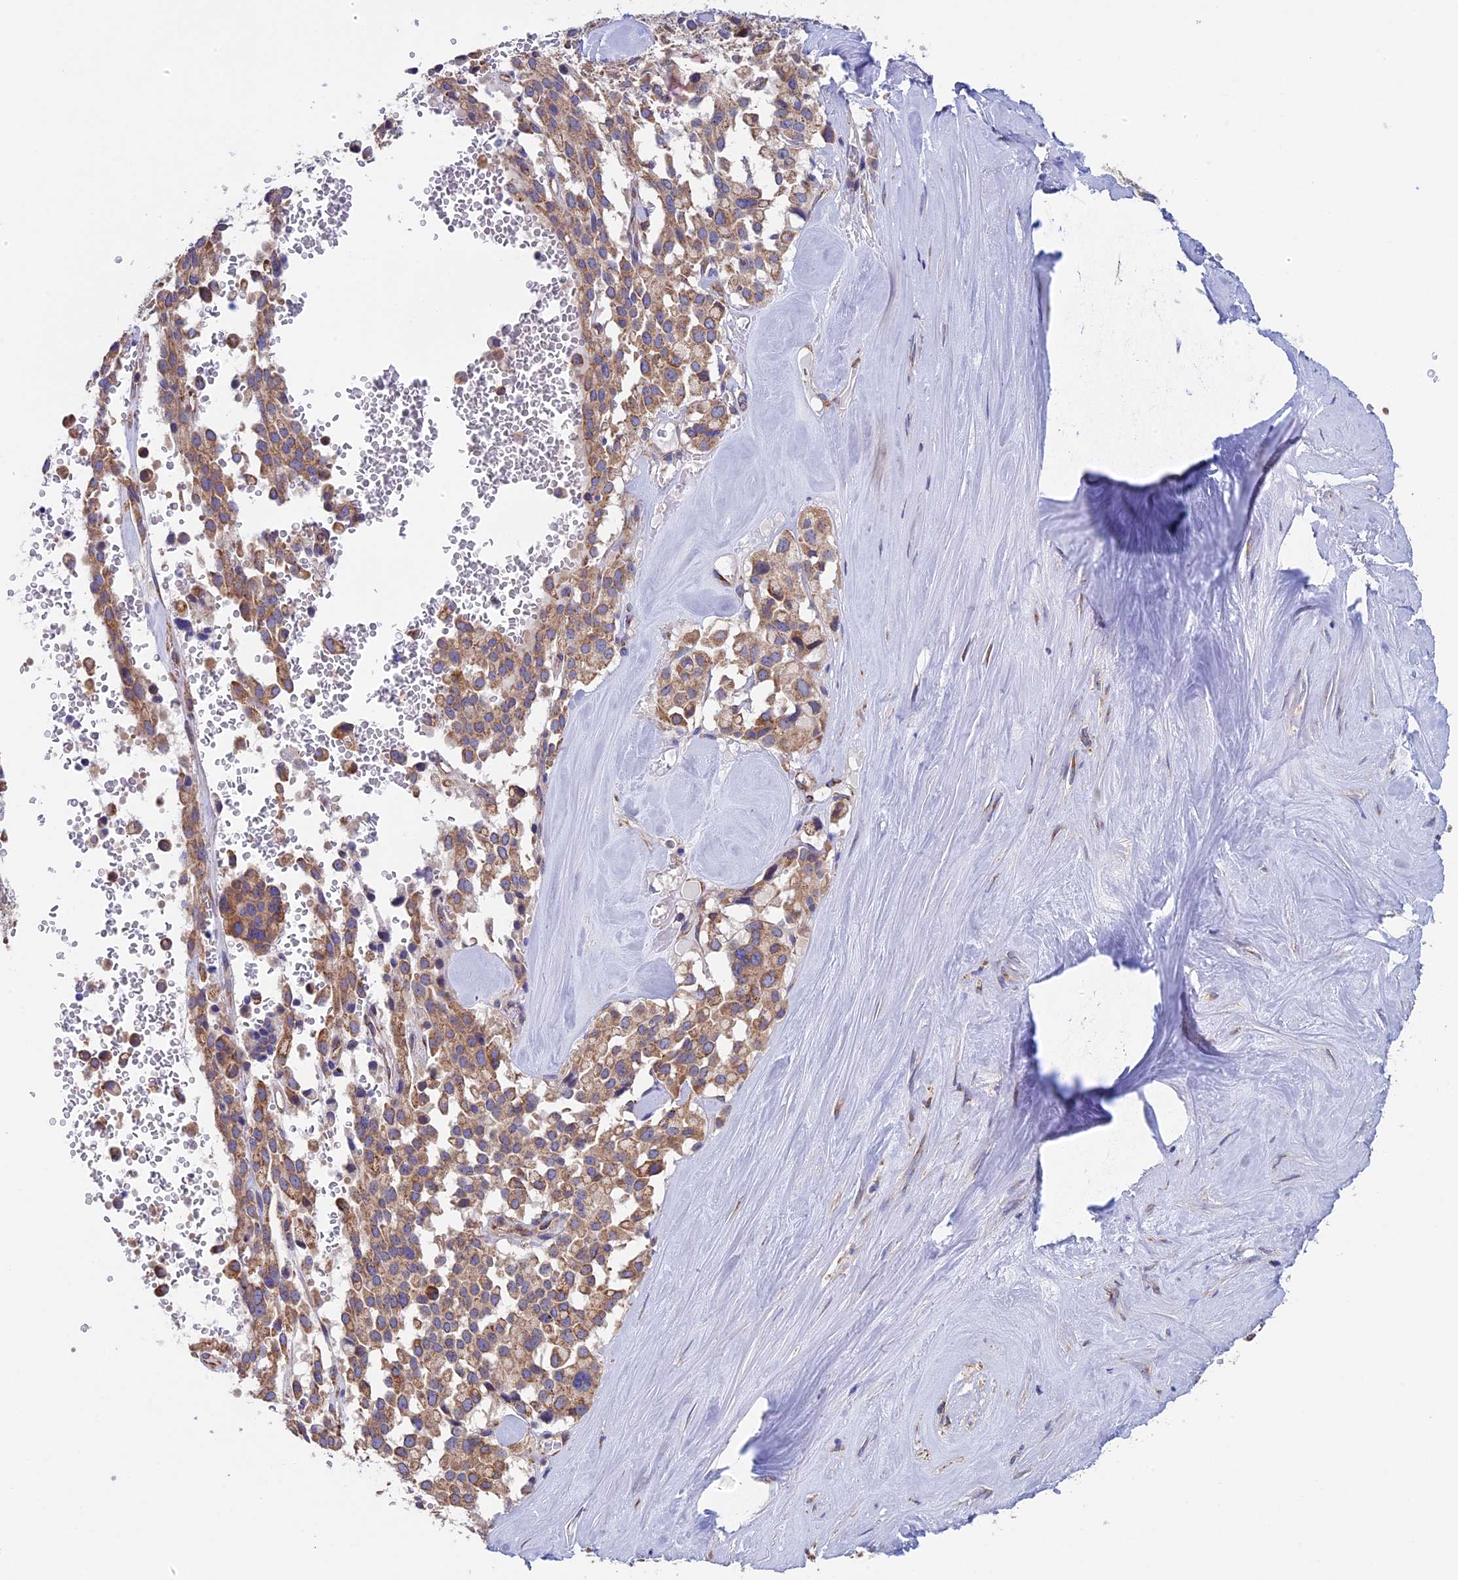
{"staining": {"intensity": "moderate", "quantity": ">75%", "location": "cytoplasmic/membranous"}, "tissue": "pancreatic cancer", "cell_type": "Tumor cells", "image_type": "cancer", "snomed": [{"axis": "morphology", "description": "Adenocarcinoma, NOS"}, {"axis": "topography", "description": "Pancreas"}], "caption": "Protein positivity by immunohistochemistry shows moderate cytoplasmic/membranous positivity in about >75% of tumor cells in pancreatic cancer.", "gene": "SLC9A5", "patient": {"sex": "male", "age": 65}}